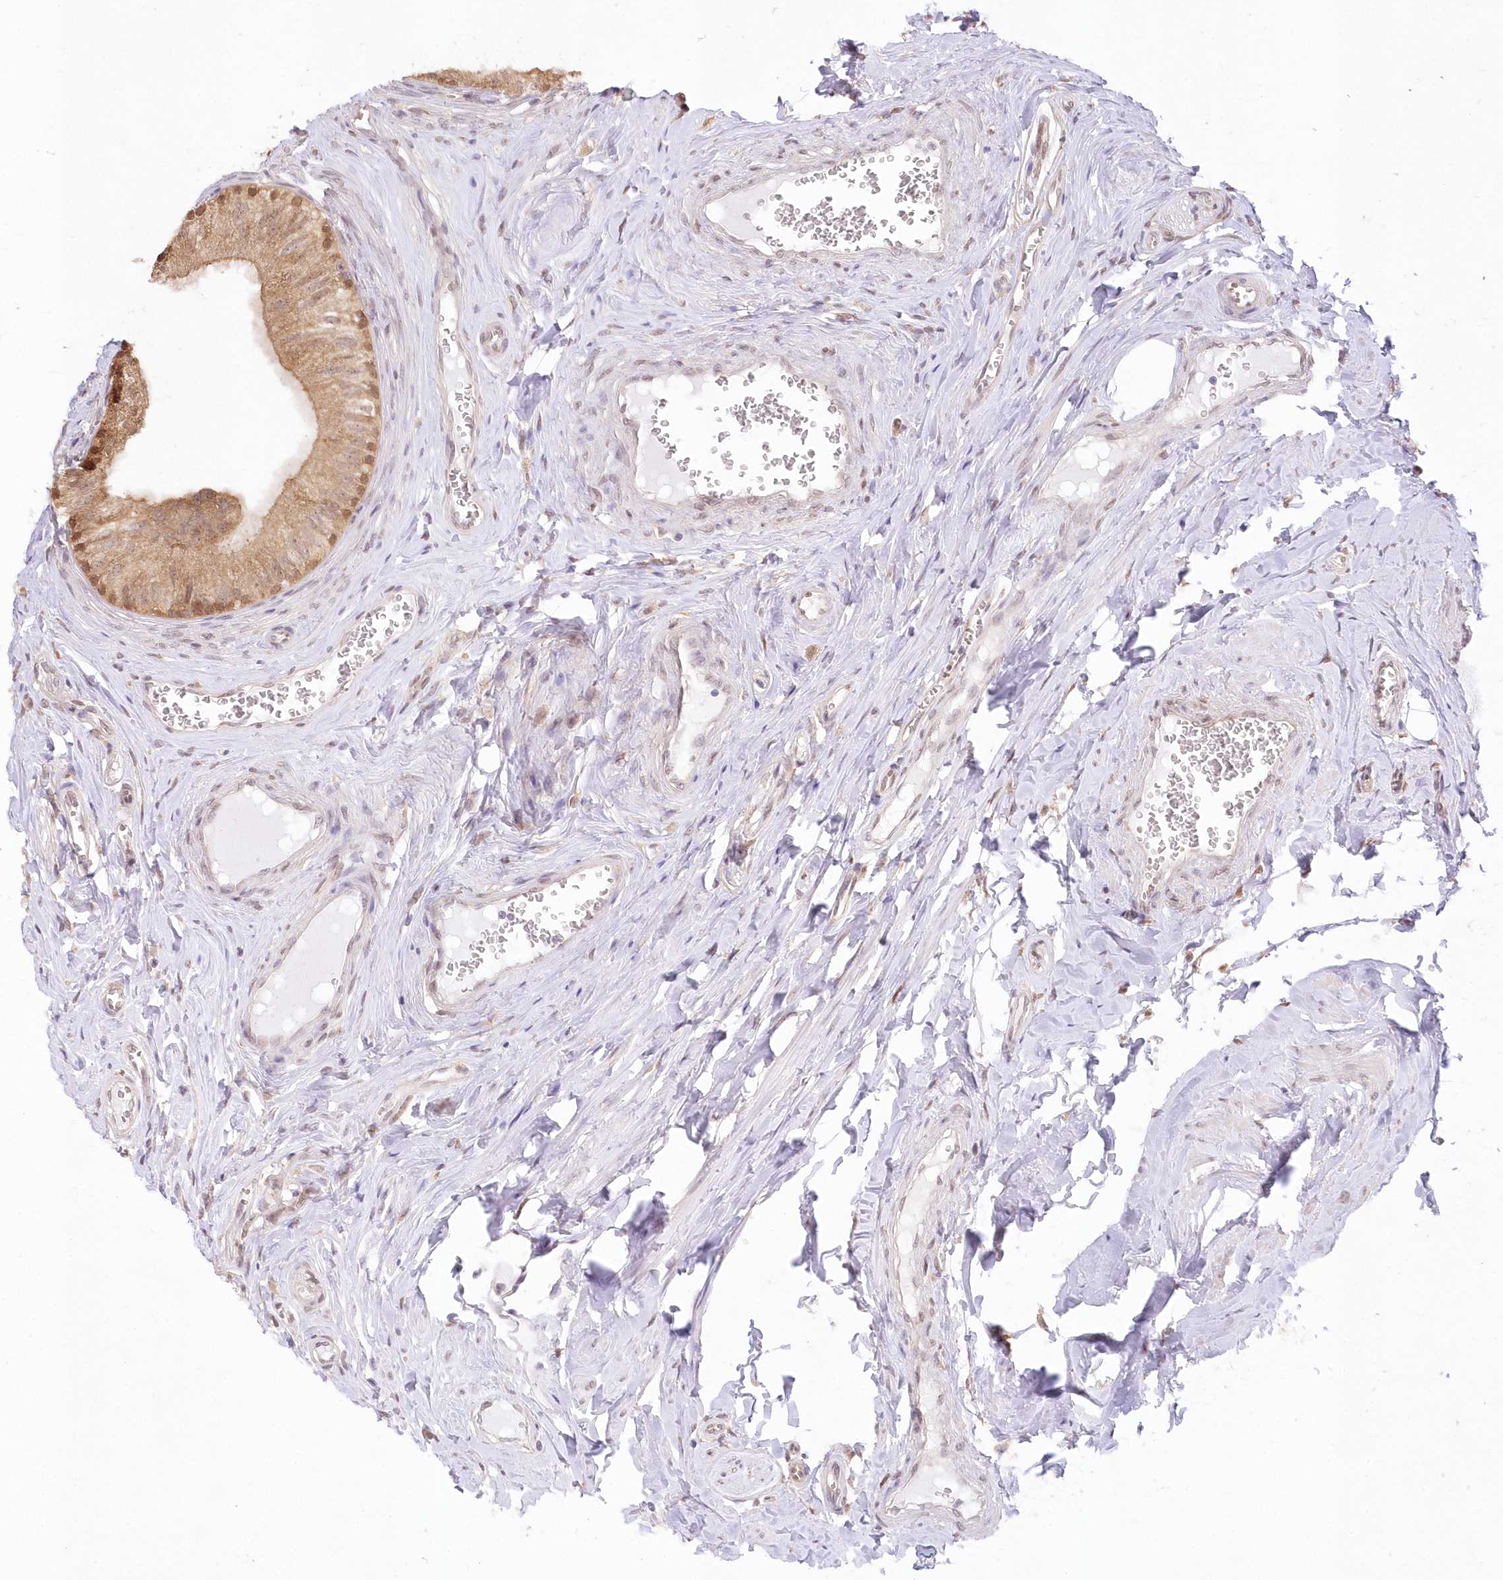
{"staining": {"intensity": "moderate", "quantity": ">75%", "location": "cytoplasmic/membranous,nuclear"}, "tissue": "epididymis", "cell_type": "Glandular cells", "image_type": "normal", "snomed": [{"axis": "morphology", "description": "Normal tissue, NOS"}, {"axis": "topography", "description": "Epididymis"}], "caption": "DAB immunohistochemical staining of unremarkable human epididymis reveals moderate cytoplasmic/membranous,nuclear protein expression in approximately >75% of glandular cells. The staining was performed using DAB to visualize the protein expression in brown, while the nuclei were stained in blue with hematoxylin (Magnification: 20x).", "gene": "RNPEP", "patient": {"sex": "male", "age": 46}}